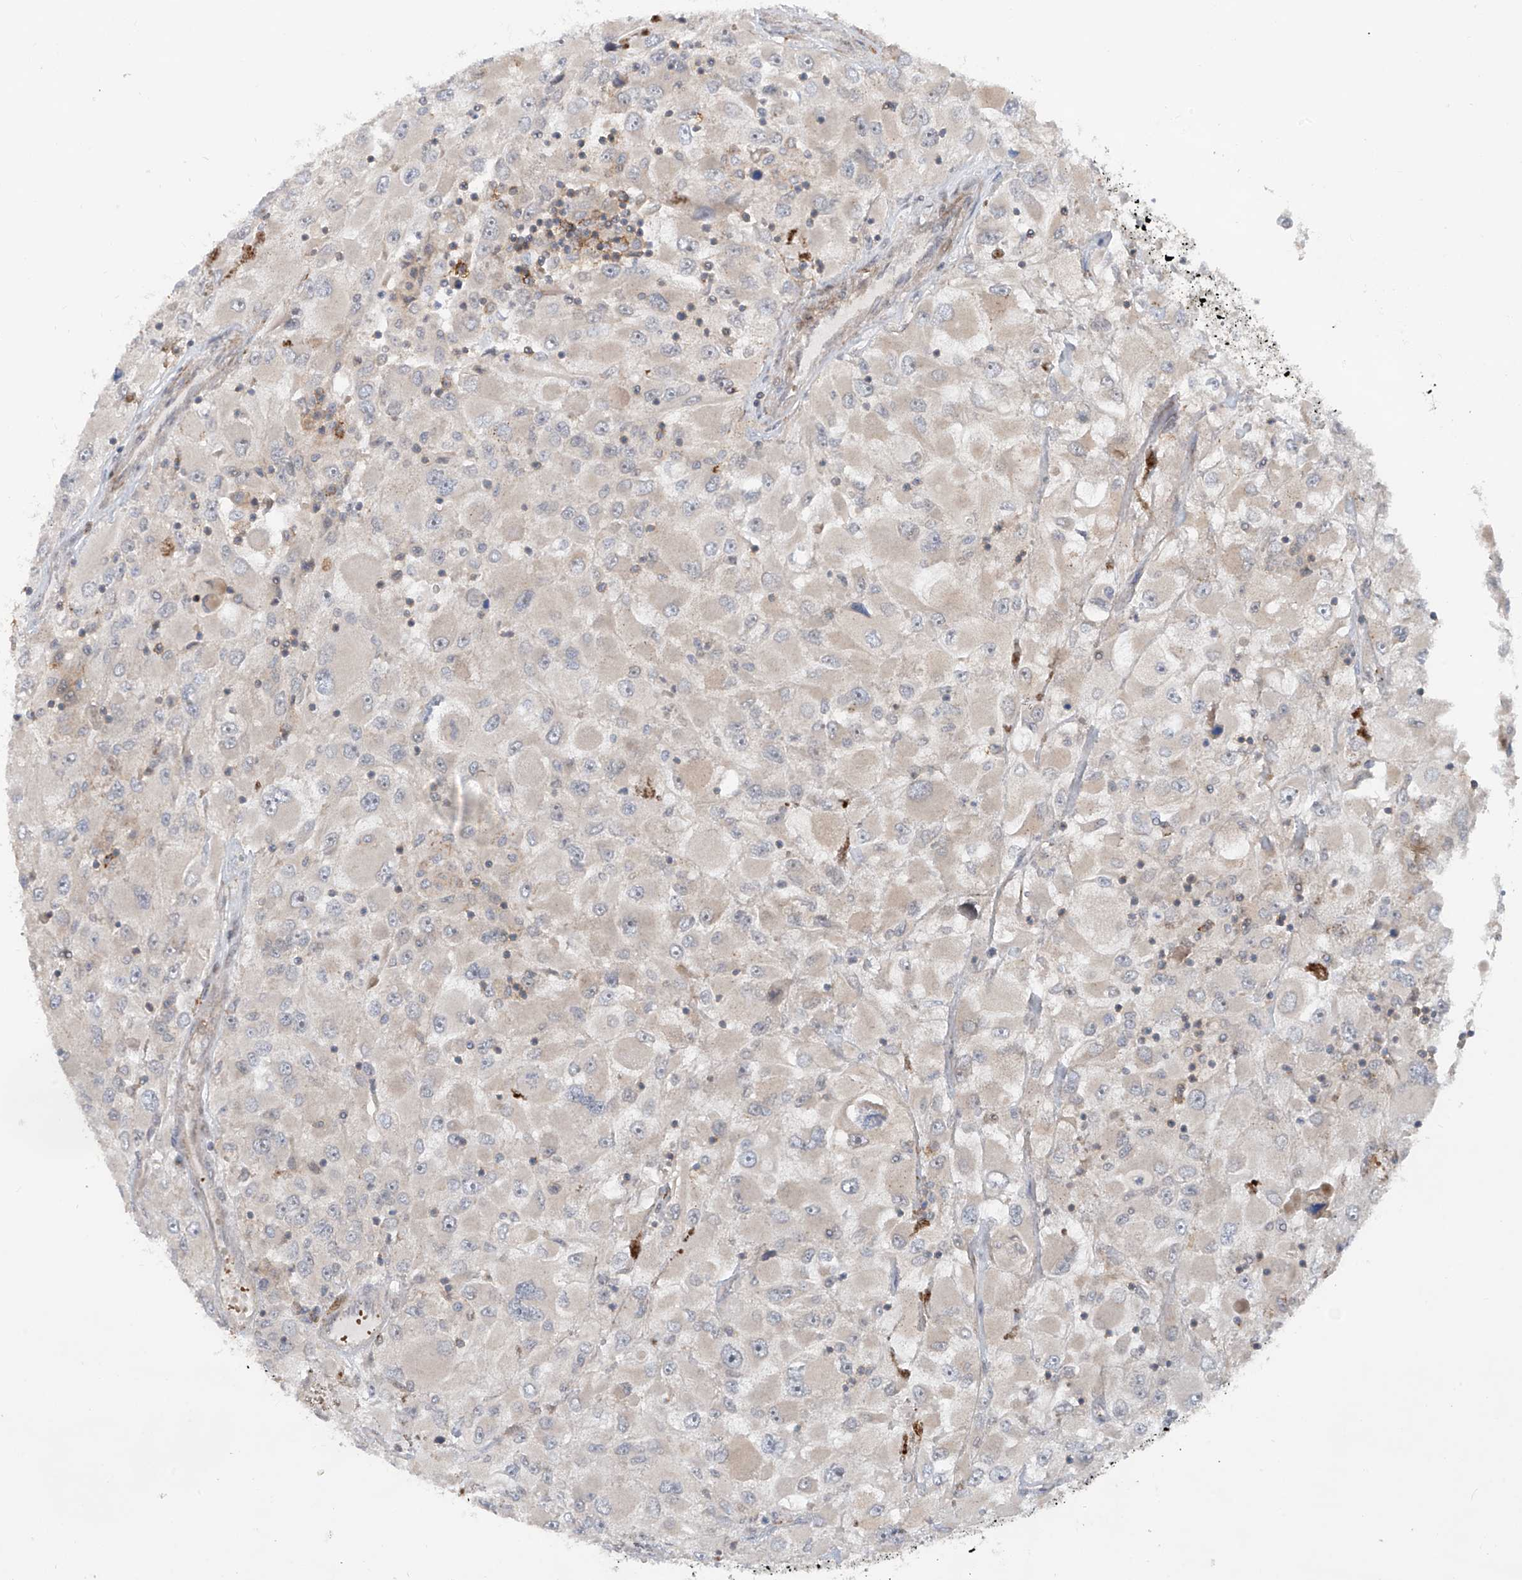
{"staining": {"intensity": "negative", "quantity": "none", "location": "none"}, "tissue": "renal cancer", "cell_type": "Tumor cells", "image_type": "cancer", "snomed": [{"axis": "morphology", "description": "Adenocarcinoma, NOS"}, {"axis": "topography", "description": "Kidney"}], "caption": "DAB immunohistochemical staining of human adenocarcinoma (renal) shows no significant expression in tumor cells.", "gene": "LAGE3", "patient": {"sex": "female", "age": 52}}